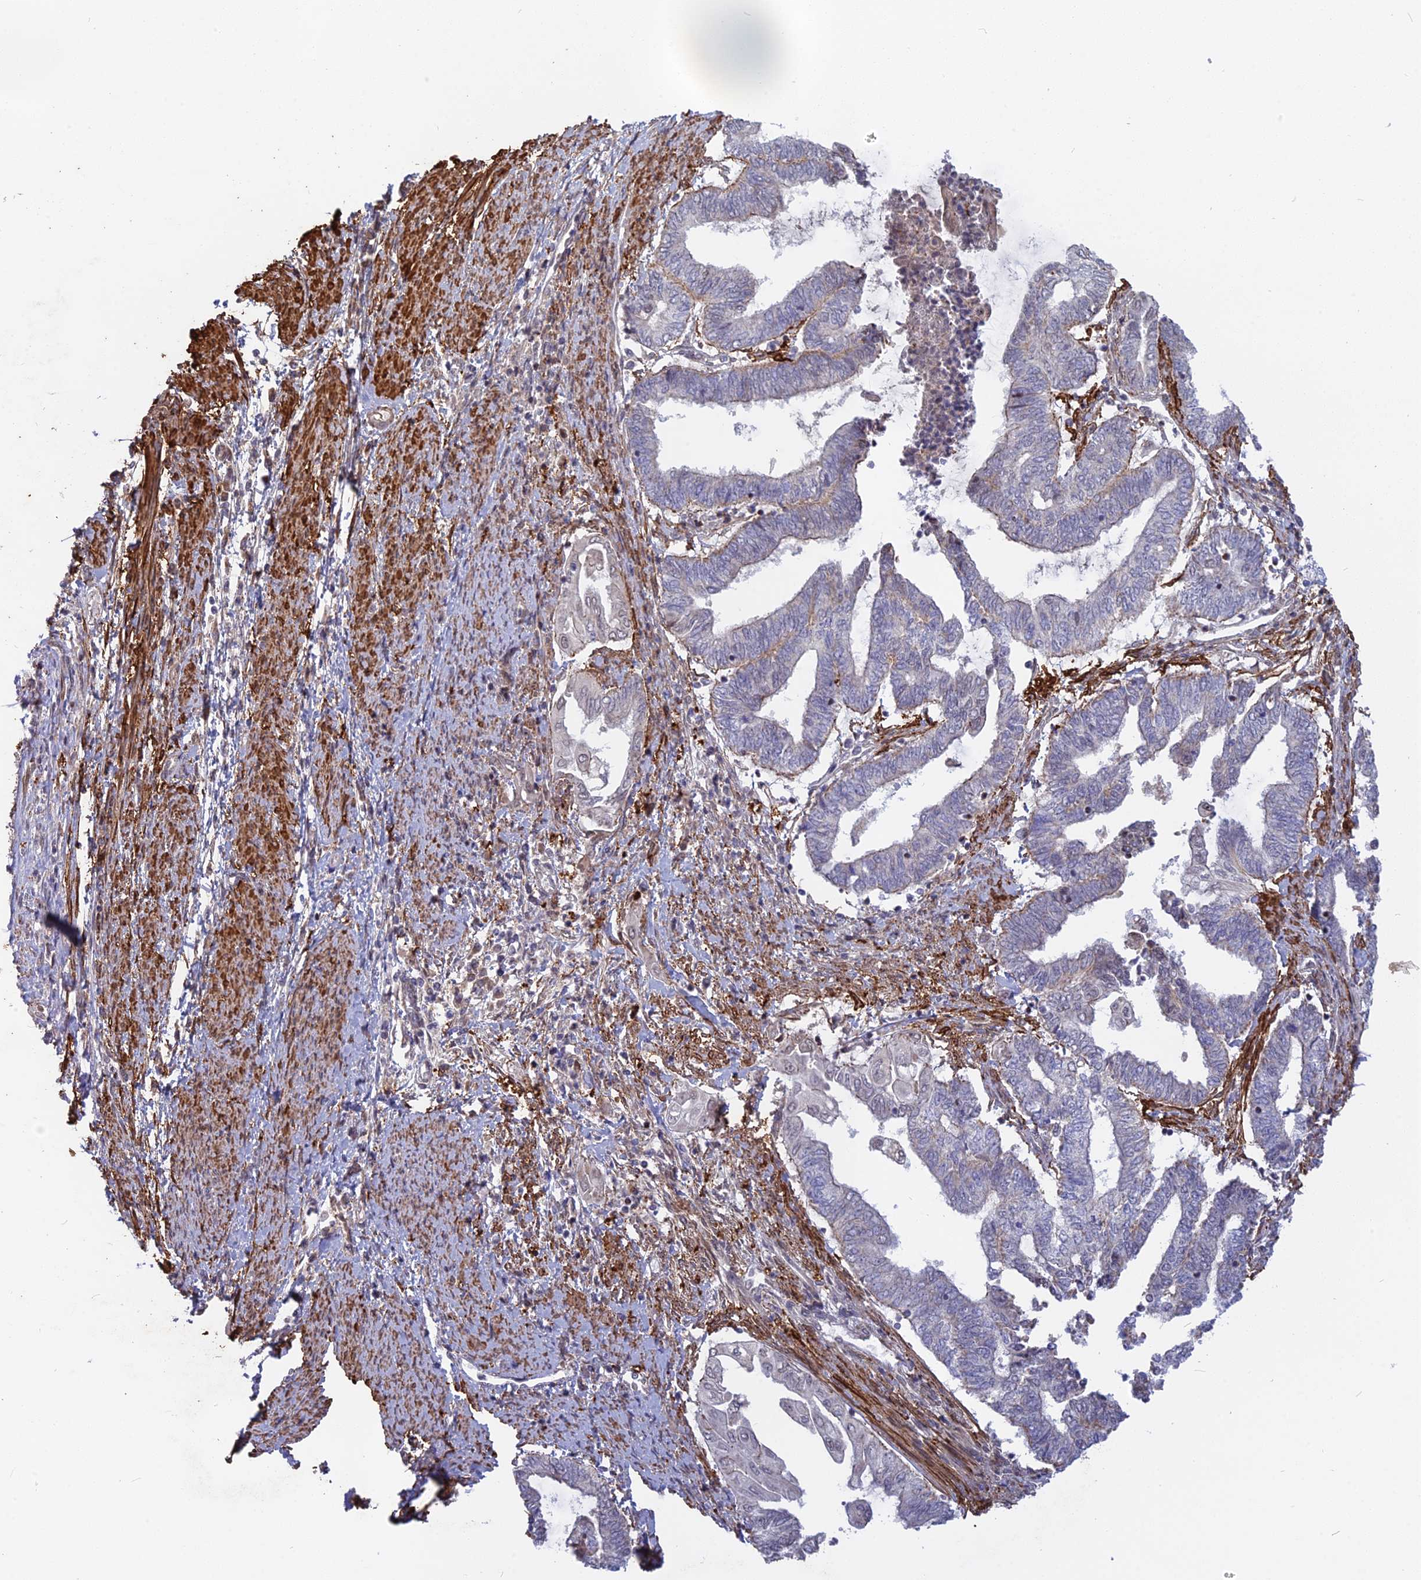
{"staining": {"intensity": "weak", "quantity": "<25%", "location": "nuclear"}, "tissue": "endometrial cancer", "cell_type": "Tumor cells", "image_type": "cancer", "snomed": [{"axis": "morphology", "description": "Adenocarcinoma, NOS"}, {"axis": "topography", "description": "Uterus"}, {"axis": "topography", "description": "Endometrium"}], "caption": "IHC of endometrial adenocarcinoma shows no positivity in tumor cells. (DAB (3,3'-diaminobenzidine) IHC visualized using brightfield microscopy, high magnification).", "gene": "CCDC154", "patient": {"sex": "female", "age": 70}}